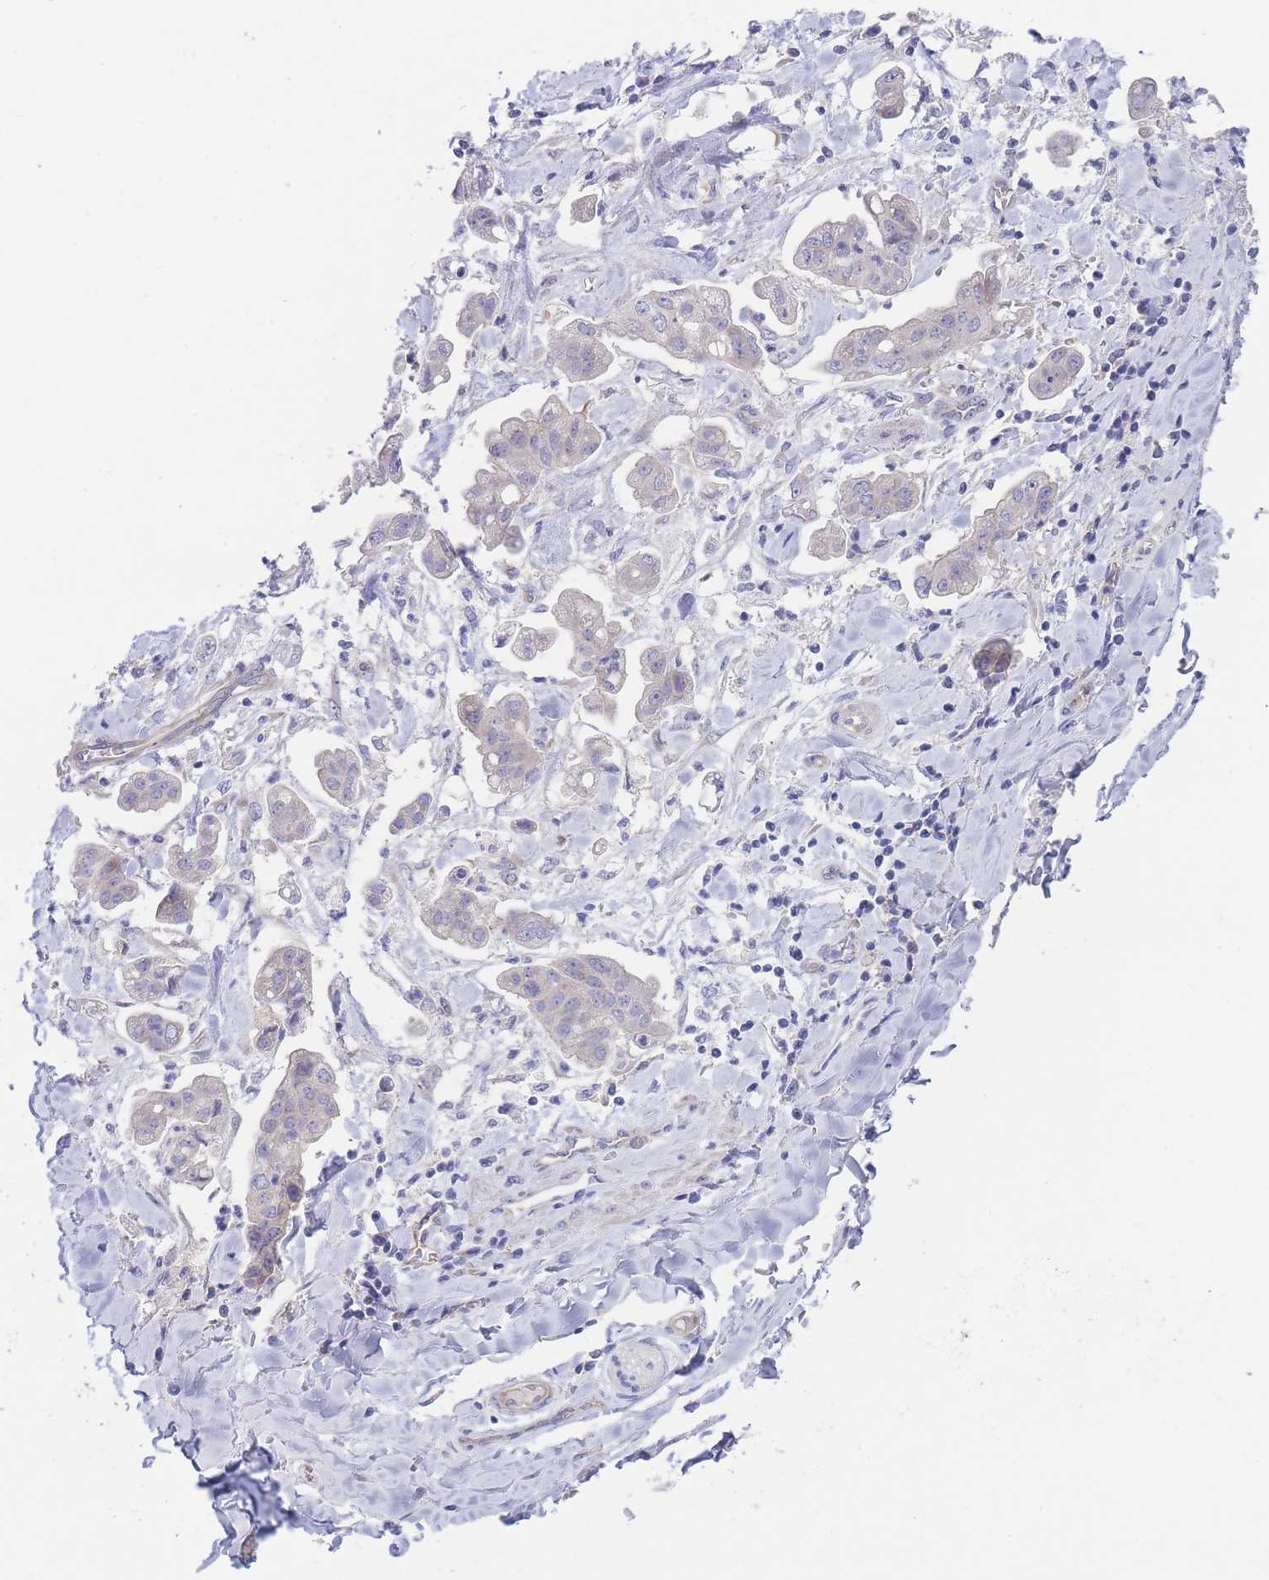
{"staining": {"intensity": "negative", "quantity": "none", "location": "none"}, "tissue": "stomach cancer", "cell_type": "Tumor cells", "image_type": "cancer", "snomed": [{"axis": "morphology", "description": "Adenocarcinoma, NOS"}, {"axis": "topography", "description": "Stomach"}], "caption": "IHC photomicrograph of neoplastic tissue: human adenocarcinoma (stomach) stained with DAB displays no significant protein staining in tumor cells.", "gene": "ZNF281", "patient": {"sex": "male", "age": 62}}